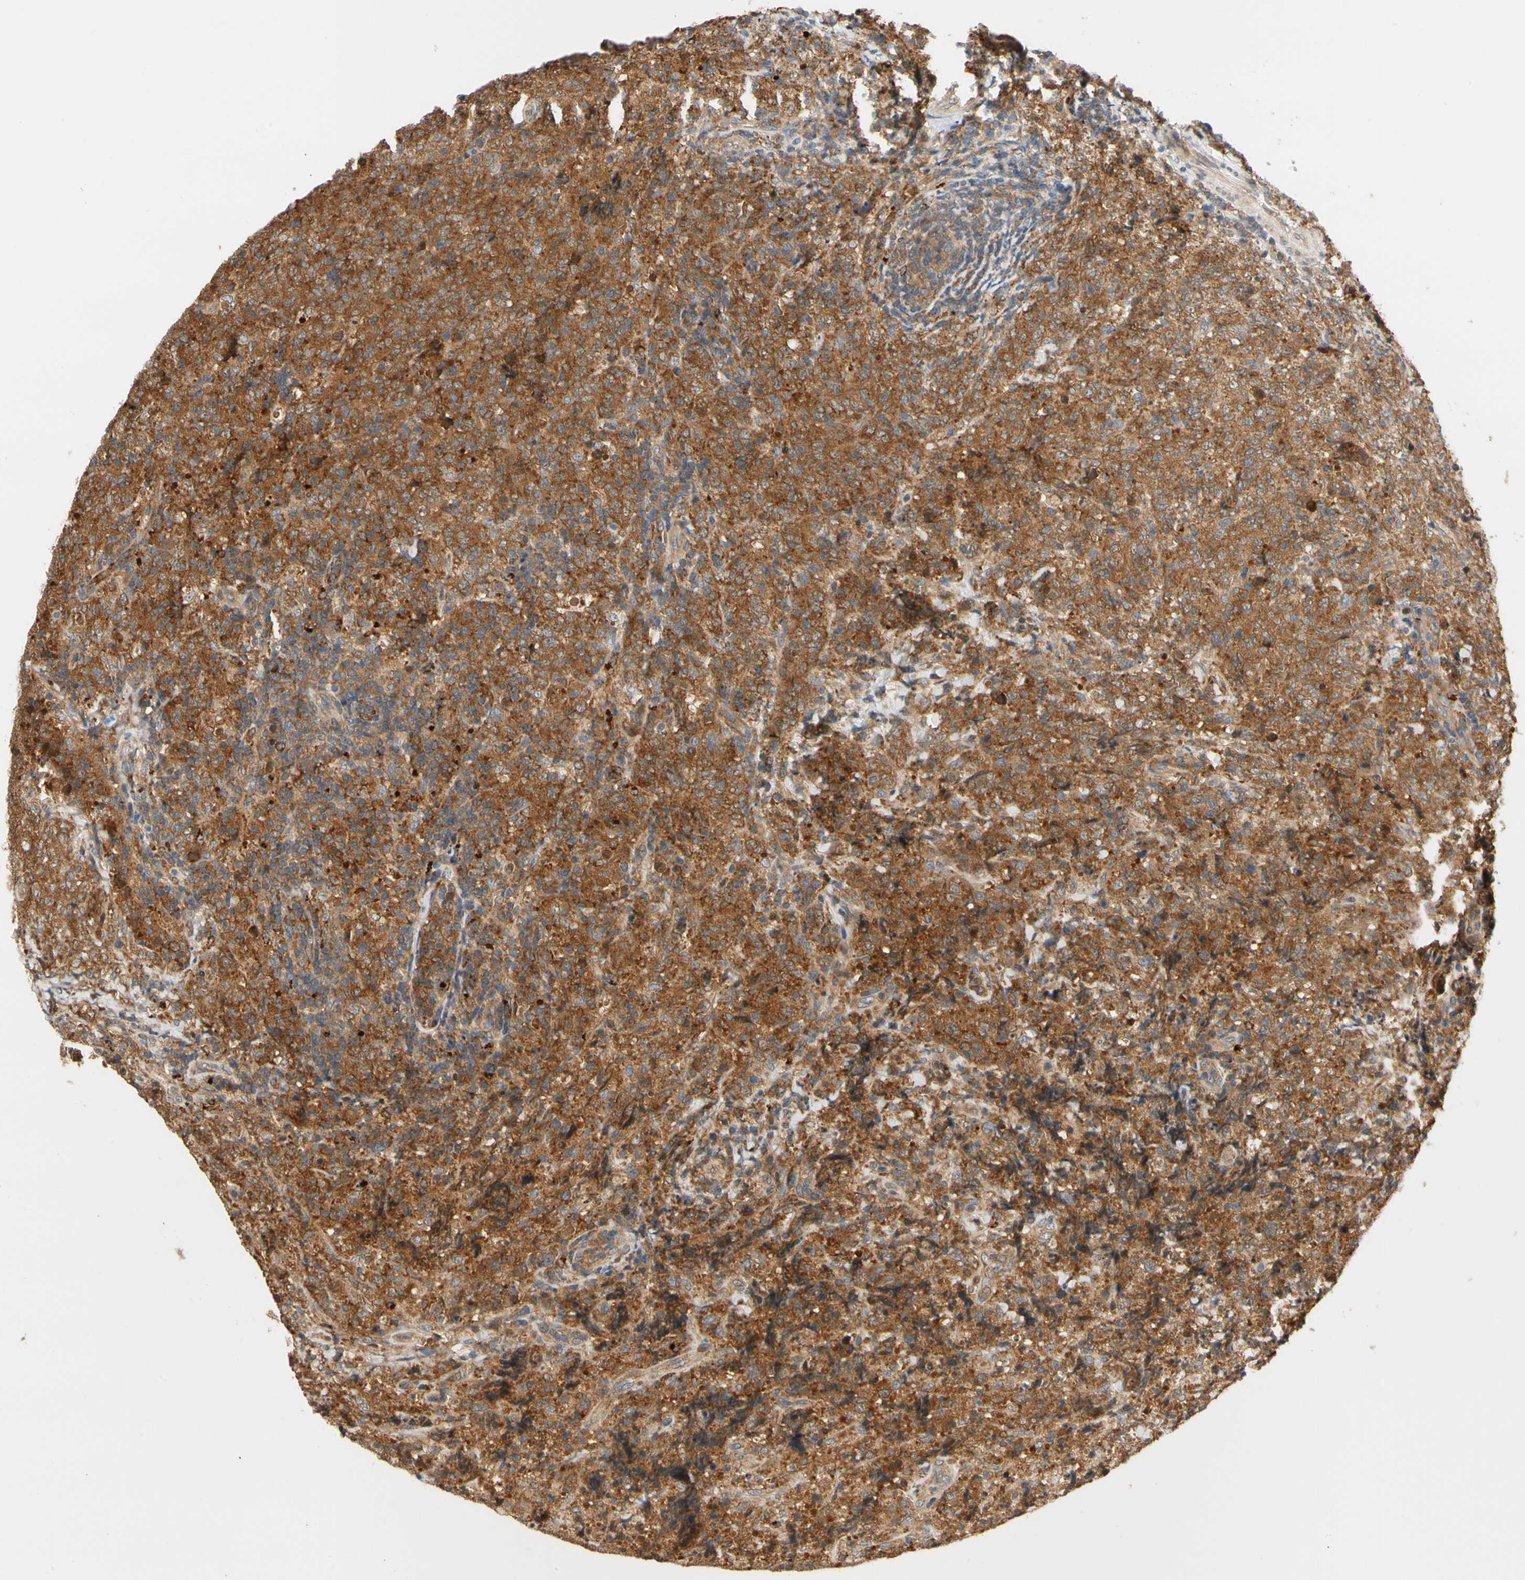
{"staining": {"intensity": "strong", "quantity": ">75%", "location": "cytoplasmic/membranous"}, "tissue": "lymphoma", "cell_type": "Tumor cells", "image_type": "cancer", "snomed": [{"axis": "morphology", "description": "Malignant lymphoma, non-Hodgkin's type, High grade"}, {"axis": "topography", "description": "Tonsil"}], "caption": "Human lymphoma stained with a protein marker exhibits strong staining in tumor cells.", "gene": "ANKHD1", "patient": {"sex": "female", "age": 36}}